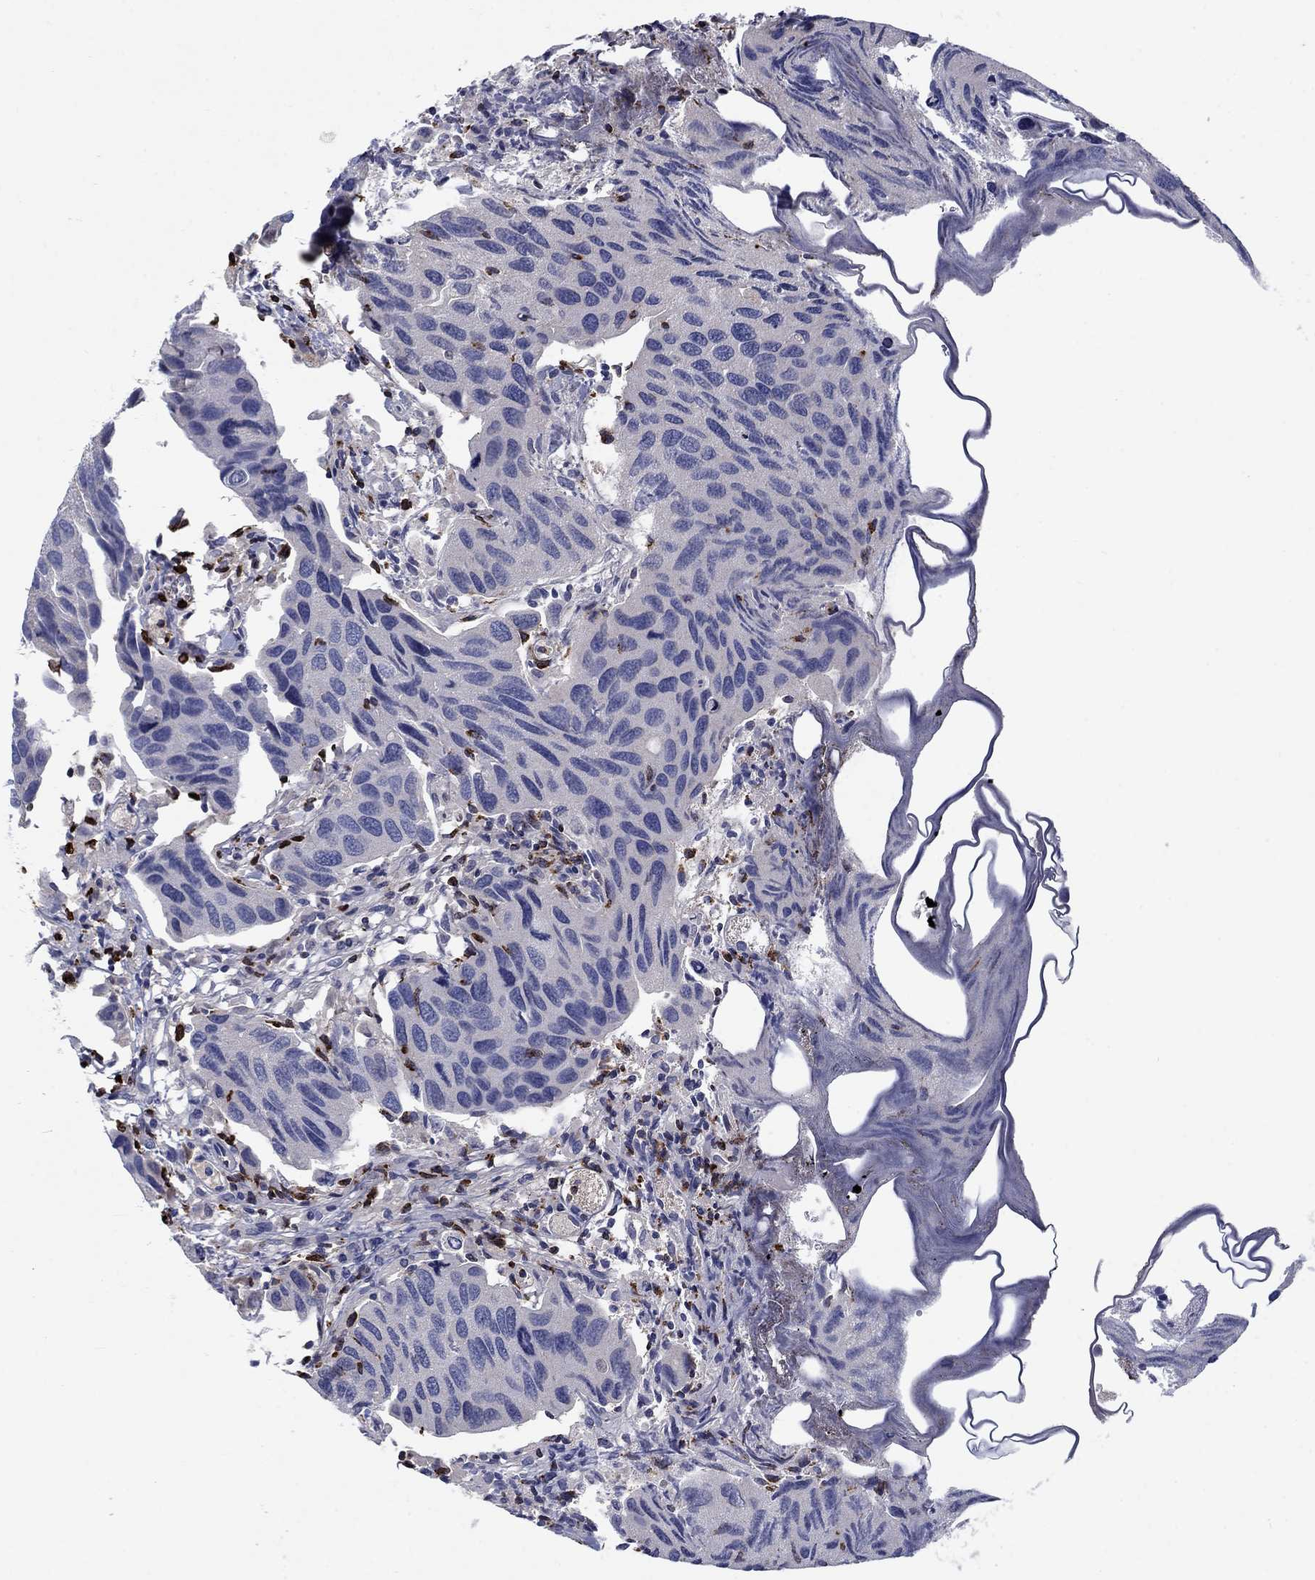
{"staining": {"intensity": "negative", "quantity": "none", "location": "none"}, "tissue": "urothelial cancer", "cell_type": "Tumor cells", "image_type": "cancer", "snomed": [{"axis": "morphology", "description": "Urothelial carcinoma, High grade"}, {"axis": "topography", "description": "Urinary bladder"}], "caption": "The immunohistochemistry image has no significant staining in tumor cells of urothelial carcinoma (high-grade) tissue.", "gene": "GZMA", "patient": {"sex": "male", "age": 79}}